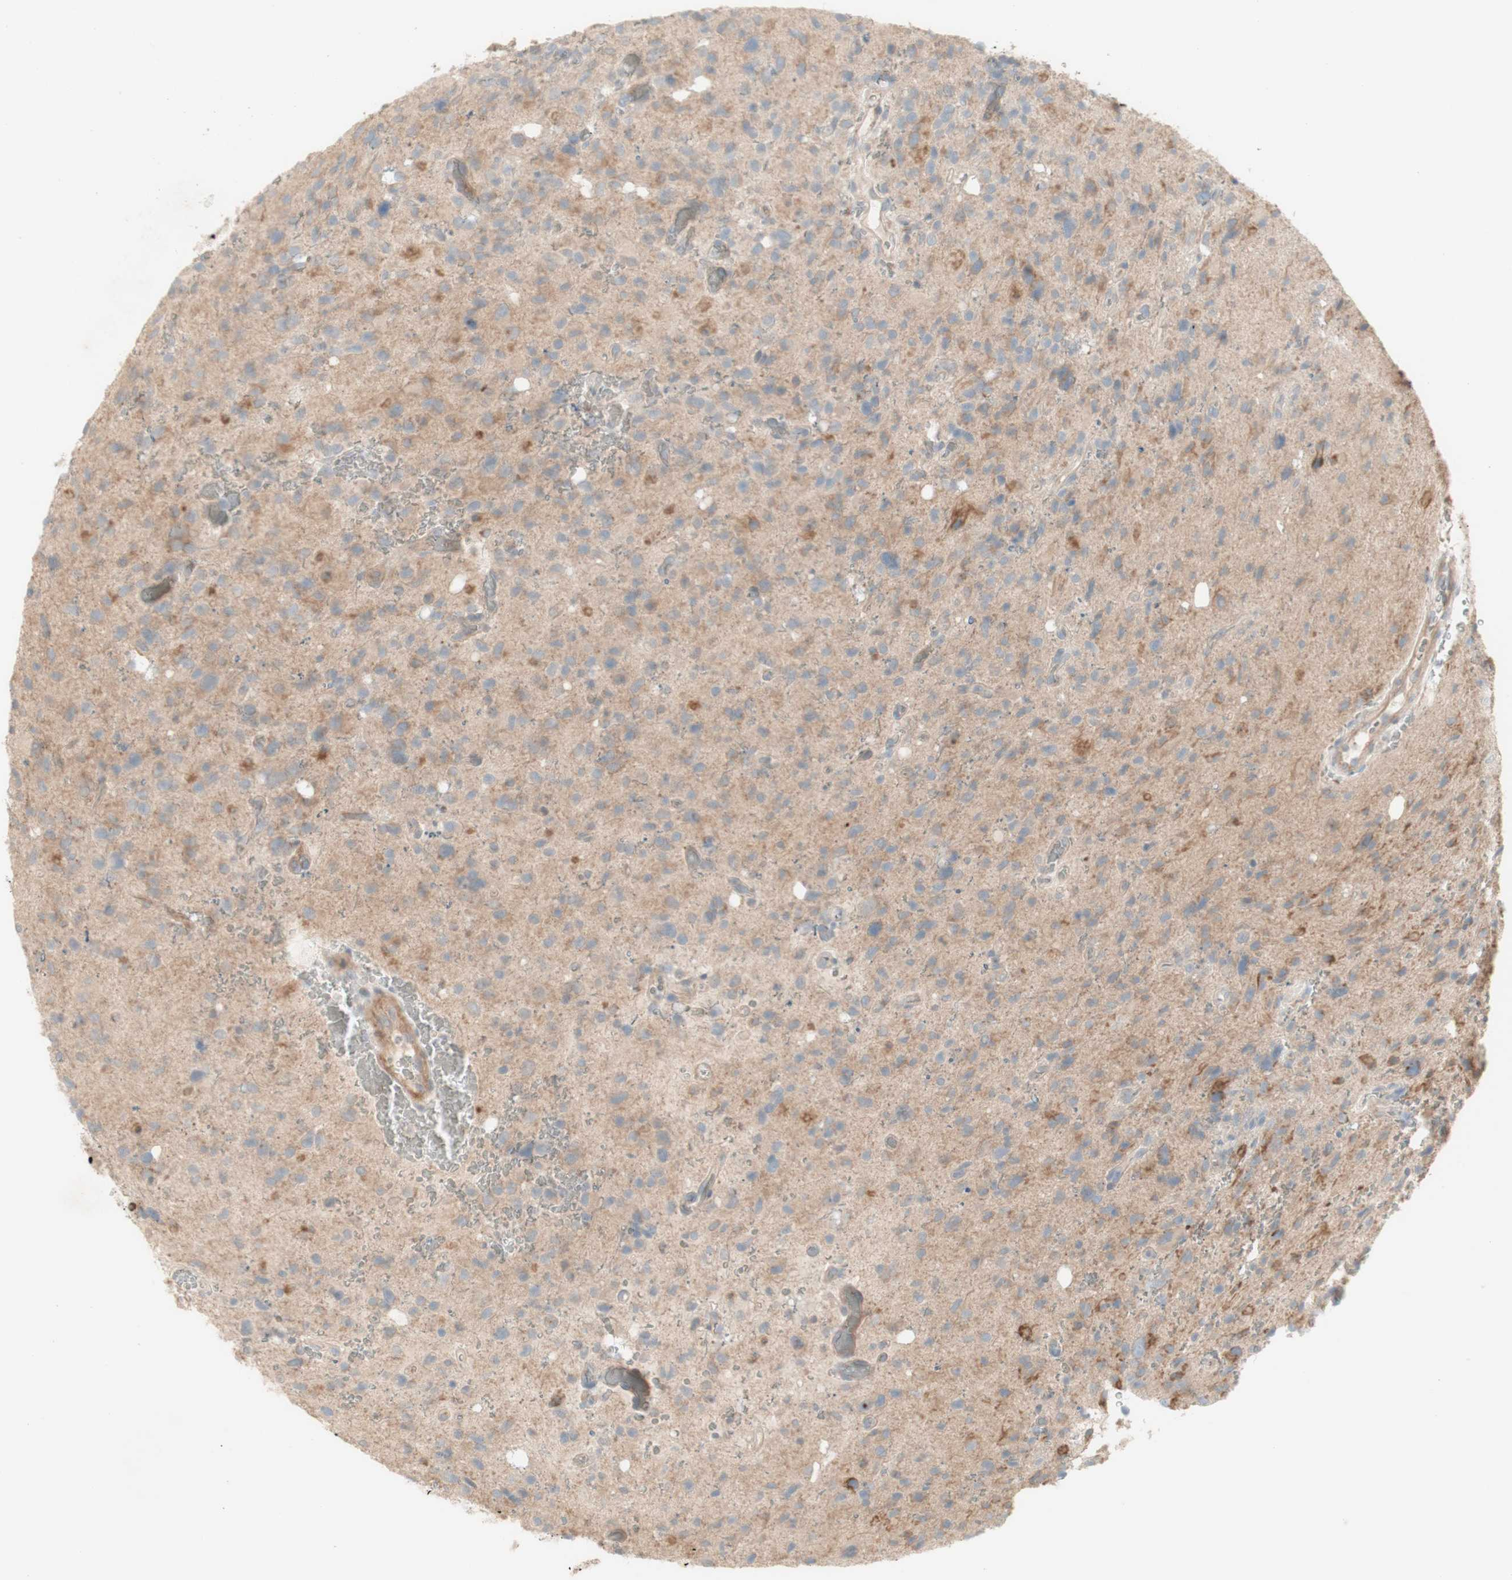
{"staining": {"intensity": "moderate", "quantity": "25%-75%", "location": "cytoplasmic/membranous"}, "tissue": "glioma", "cell_type": "Tumor cells", "image_type": "cancer", "snomed": [{"axis": "morphology", "description": "Glioma, malignant, High grade"}, {"axis": "topography", "description": "Brain"}], "caption": "Immunohistochemical staining of glioma shows medium levels of moderate cytoplasmic/membranous protein positivity in approximately 25%-75% of tumor cells.", "gene": "PTGER4", "patient": {"sex": "male", "age": 48}}